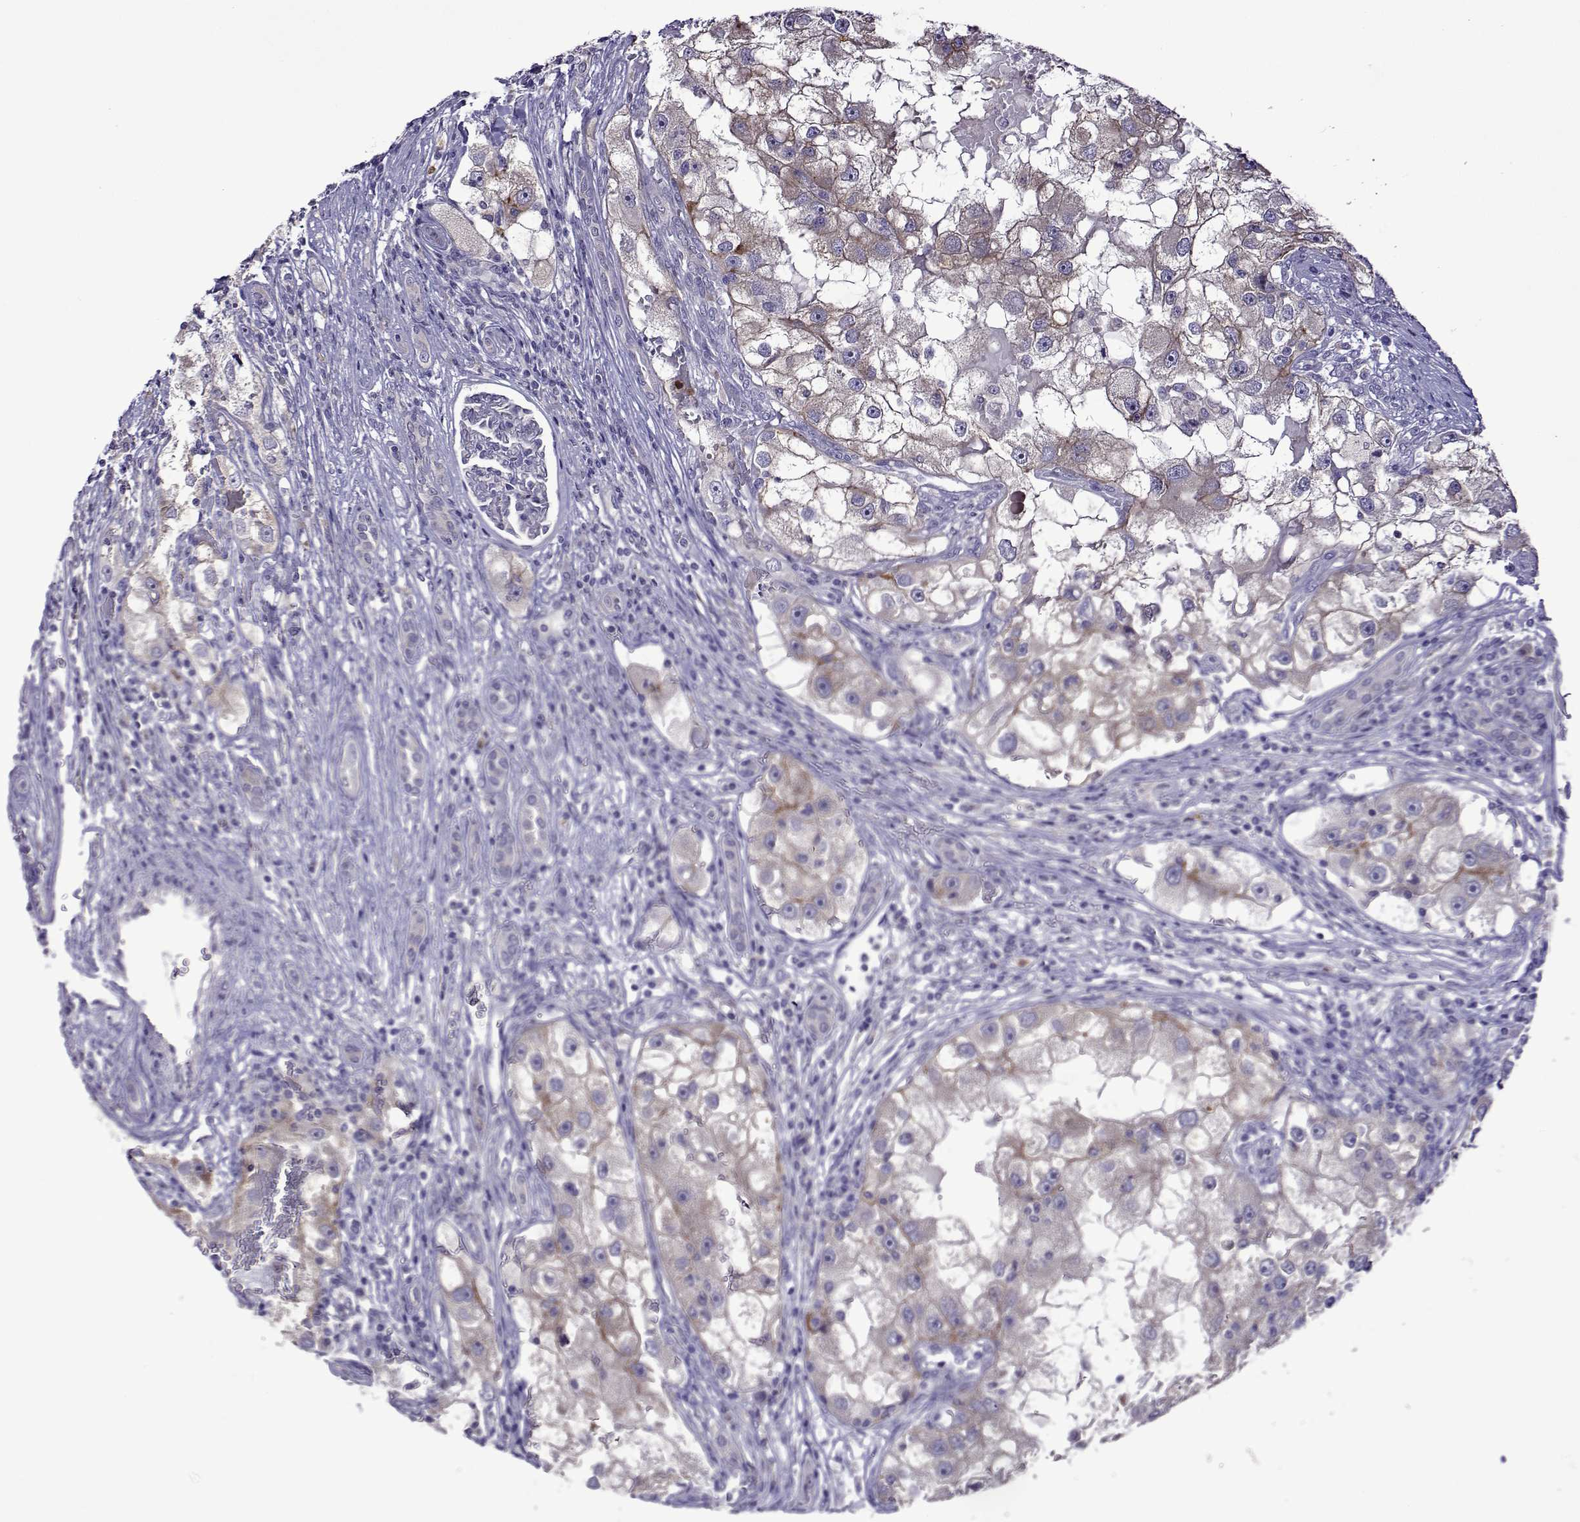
{"staining": {"intensity": "weak", "quantity": "<25%", "location": "cytoplasmic/membranous"}, "tissue": "renal cancer", "cell_type": "Tumor cells", "image_type": "cancer", "snomed": [{"axis": "morphology", "description": "Adenocarcinoma, NOS"}, {"axis": "topography", "description": "Kidney"}], "caption": "Renal cancer (adenocarcinoma) was stained to show a protein in brown. There is no significant expression in tumor cells. The staining is performed using DAB (3,3'-diaminobenzidine) brown chromogen with nuclei counter-stained in using hematoxylin.", "gene": "SULT2A1", "patient": {"sex": "male", "age": 63}}